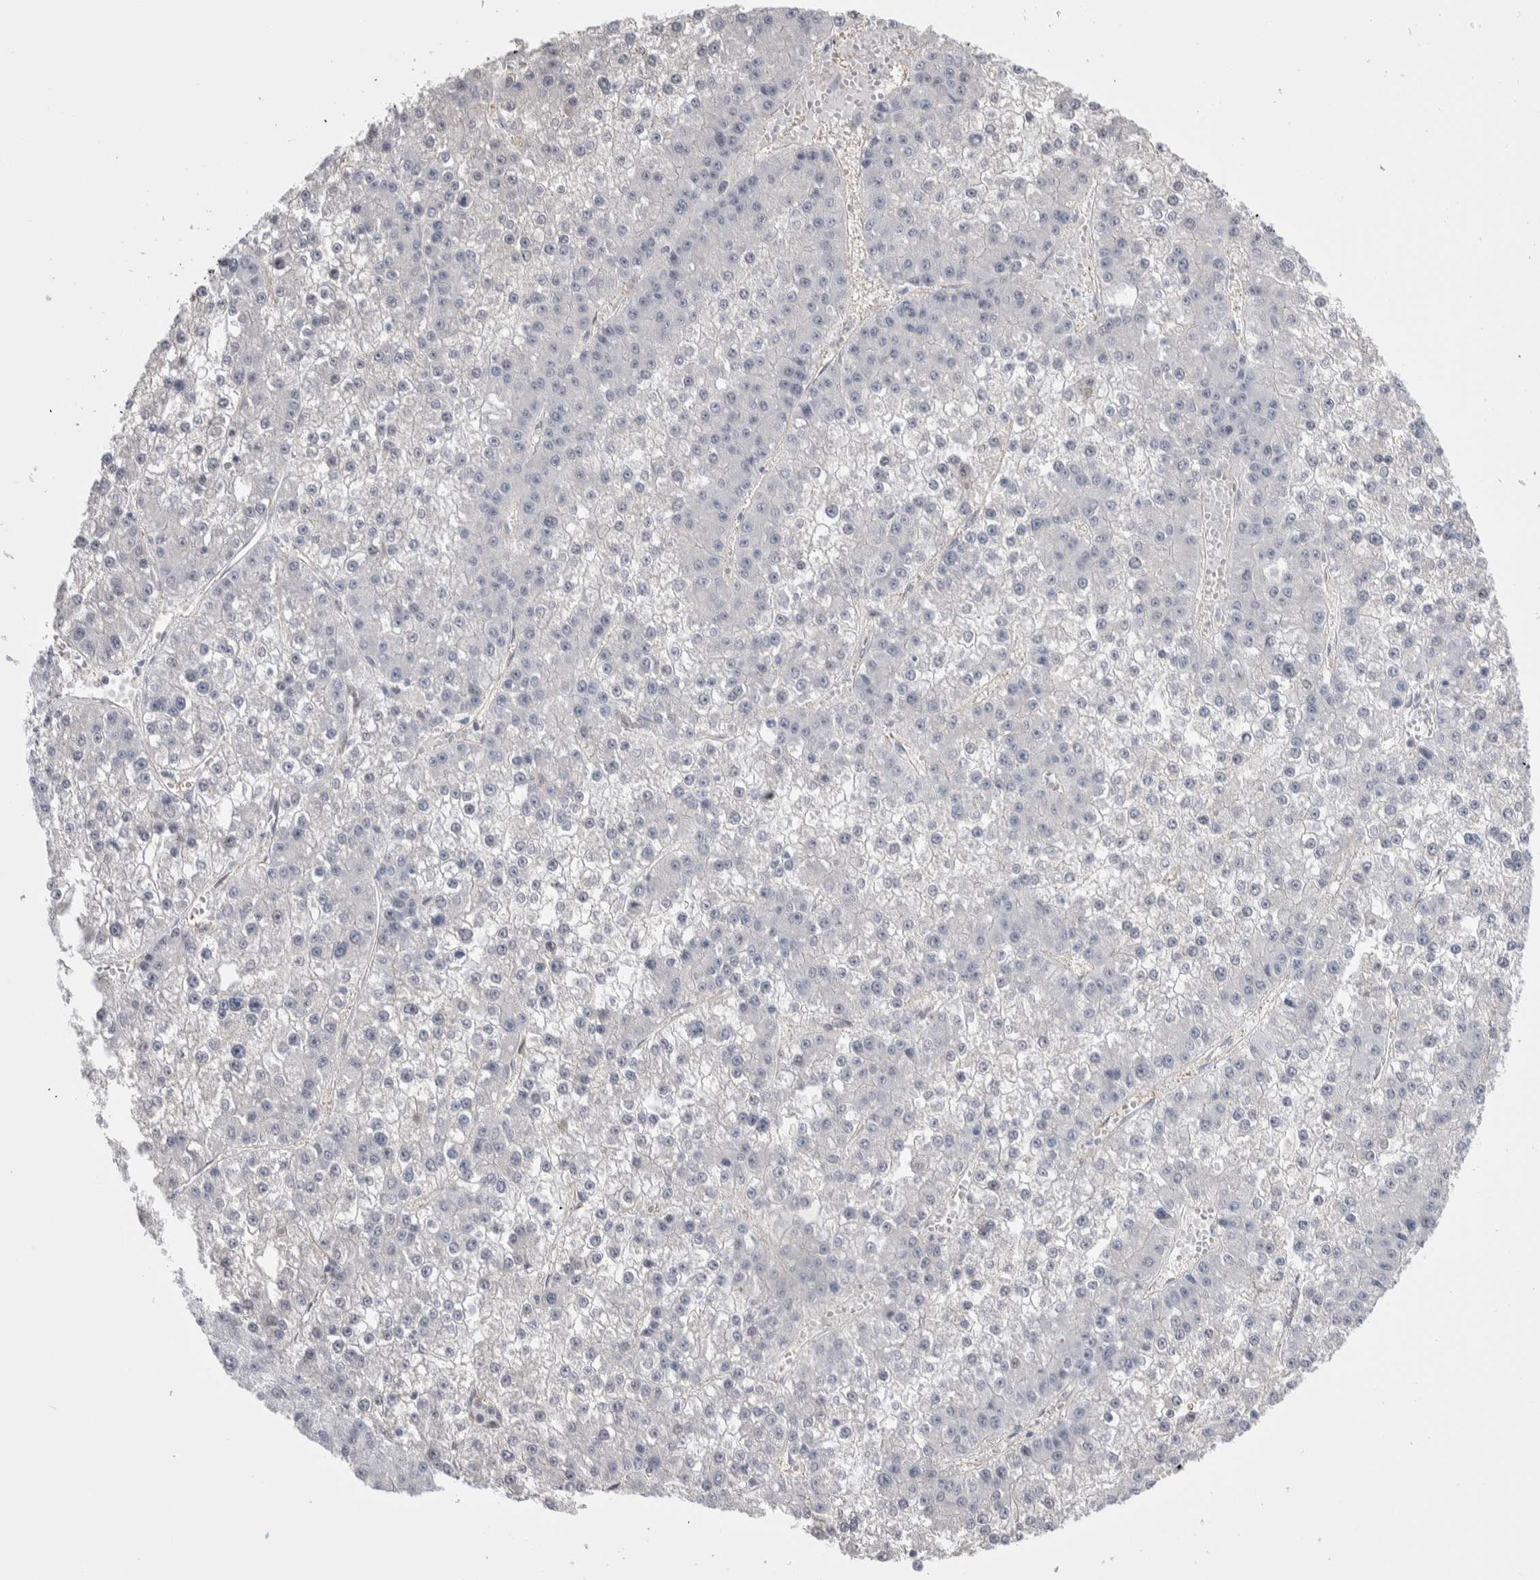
{"staining": {"intensity": "negative", "quantity": "none", "location": "none"}, "tissue": "liver cancer", "cell_type": "Tumor cells", "image_type": "cancer", "snomed": [{"axis": "morphology", "description": "Carcinoma, Hepatocellular, NOS"}, {"axis": "topography", "description": "Liver"}], "caption": "There is no significant expression in tumor cells of liver cancer (hepatocellular carcinoma).", "gene": "ZBTB49", "patient": {"sex": "female", "age": 73}}